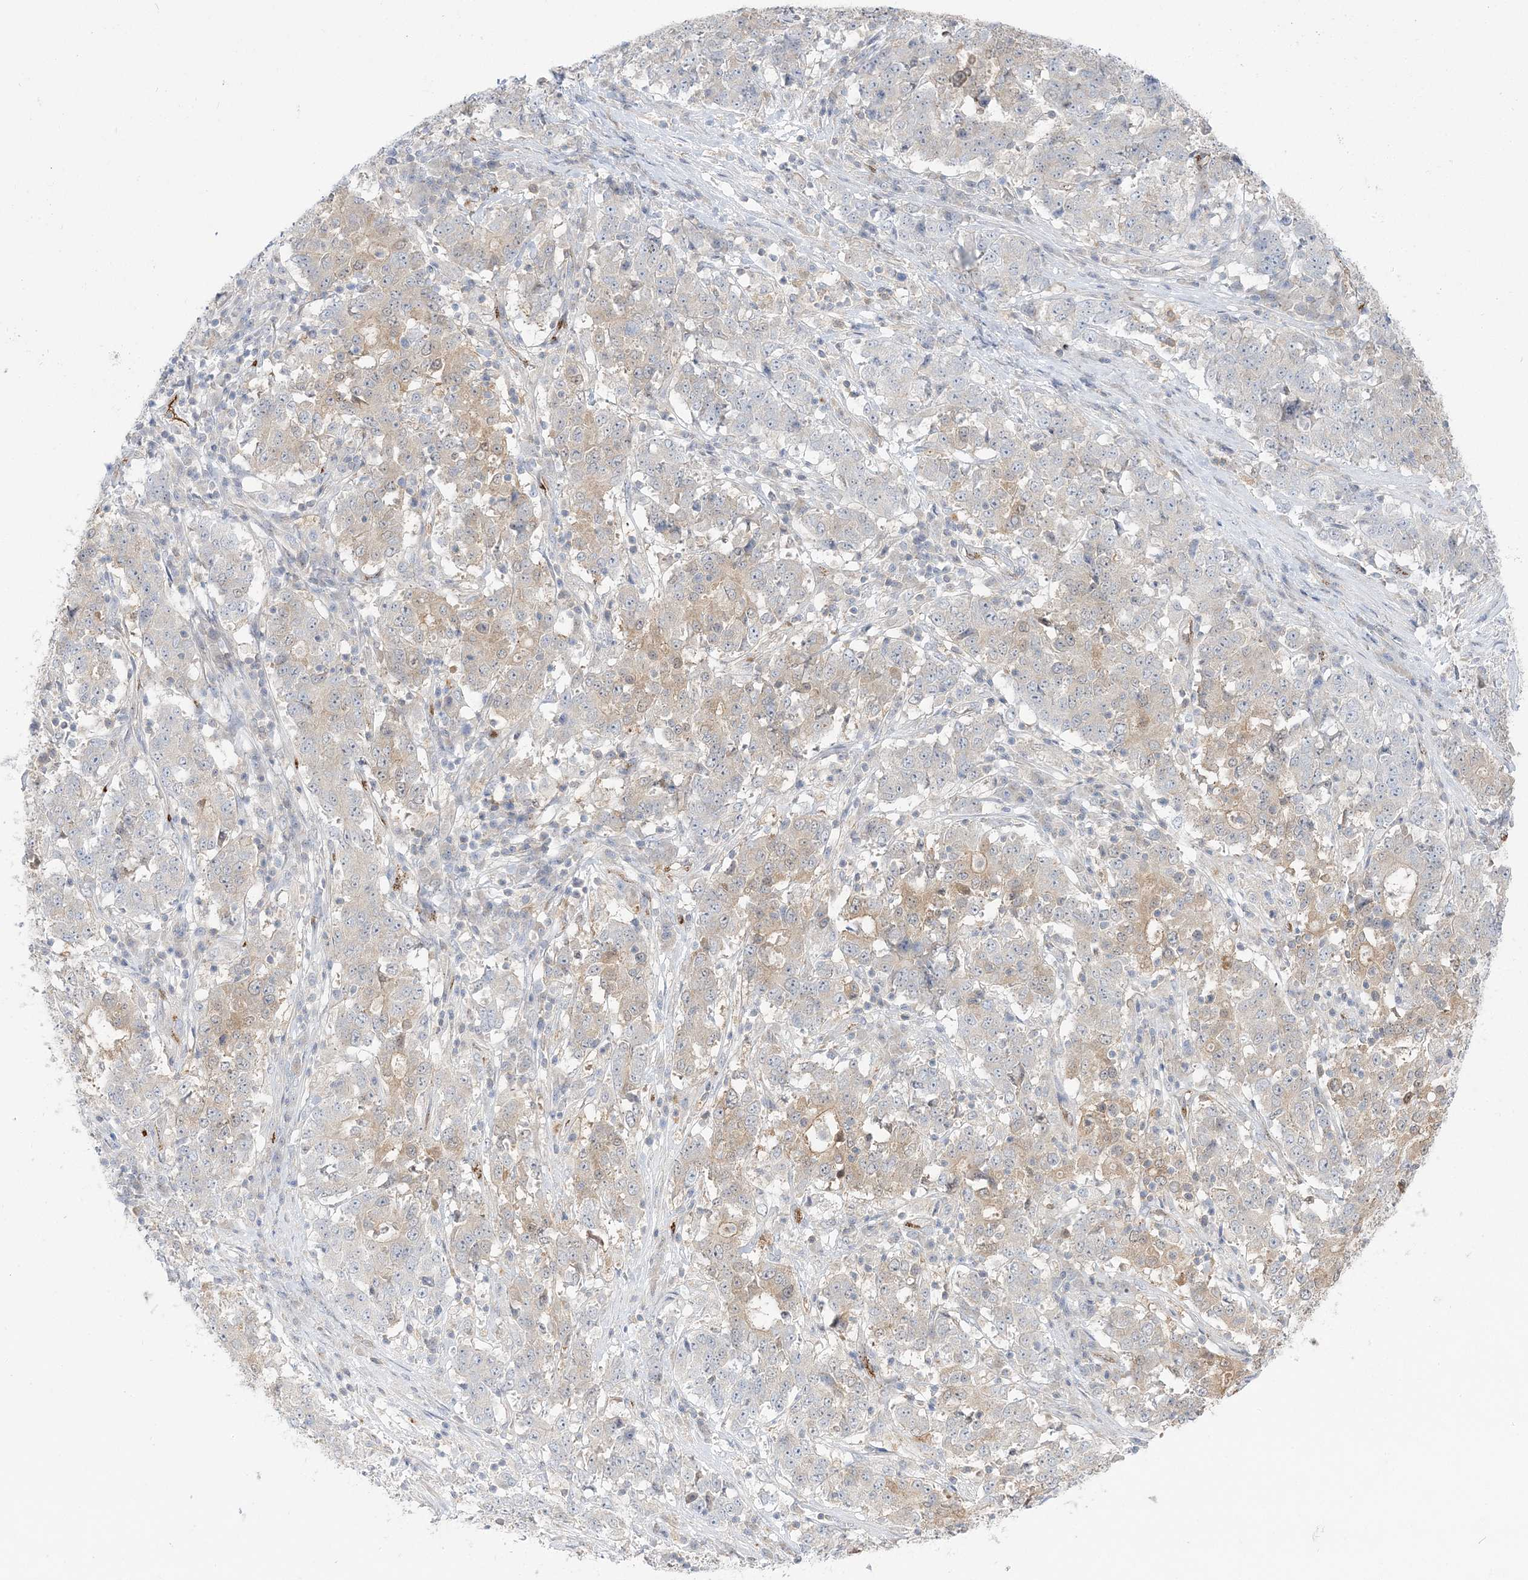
{"staining": {"intensity": "weak", "quantity": "<25%", "location": "cytoplasmic/membranous"}, "tissue": "stomach cancer", "cell_type": "Tumor cells", "image_type": "cancer", "snomed": [{"axis": "morphology", "description": "Adenocarcinoma, NOS"}, {"axis": "topography", "description": "Stomach"}], "caption": "IHC histopathology image of neoplastic tissue: stomach cancer stained with DAB reveals no significant protein positivity in tumor cells. The staining was performed using DAB to visualize the protein expression in brown, while the nuclei were stained in blue with hematoxylin (Magnification: 20x).", "gene": "INPP1", "patient": {"sex": "male", "age": 59}}